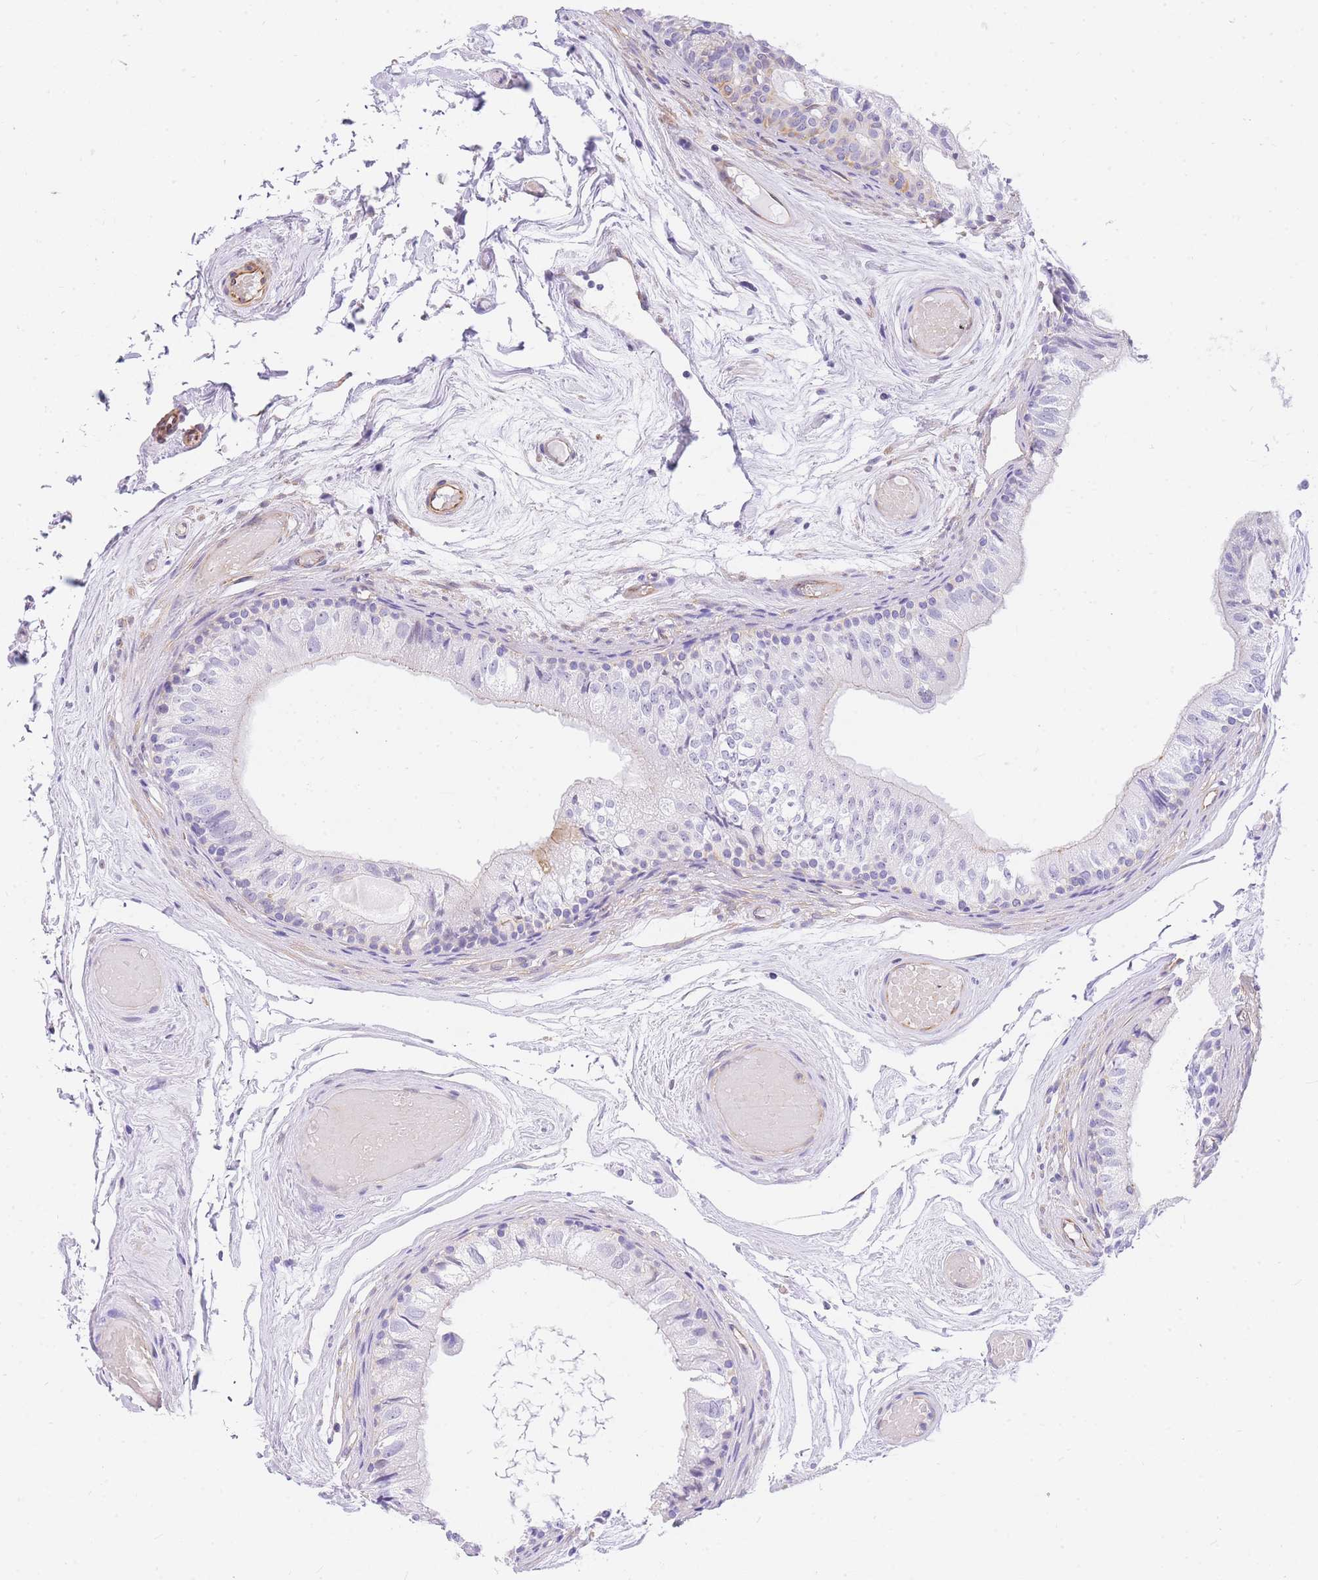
{"staining": {"intensity": "weak", "quantity": "<25%", "location": "cytoplasmic/membranous"}, "tissue": "epididymis", "cell_type": "Glandular cells", "image_type": "normal", "snomed": [{"axis": "morphology", "description": "Normal tissue, NOS"}, {"axis": "topography", "description": "Epididymis"}], "caption": "Epididymis stained for a protein using IHC demonstrates no positivity glandular cells.", "gene": "SRSF12", "patient": {"sex": "male", "age": 79}}